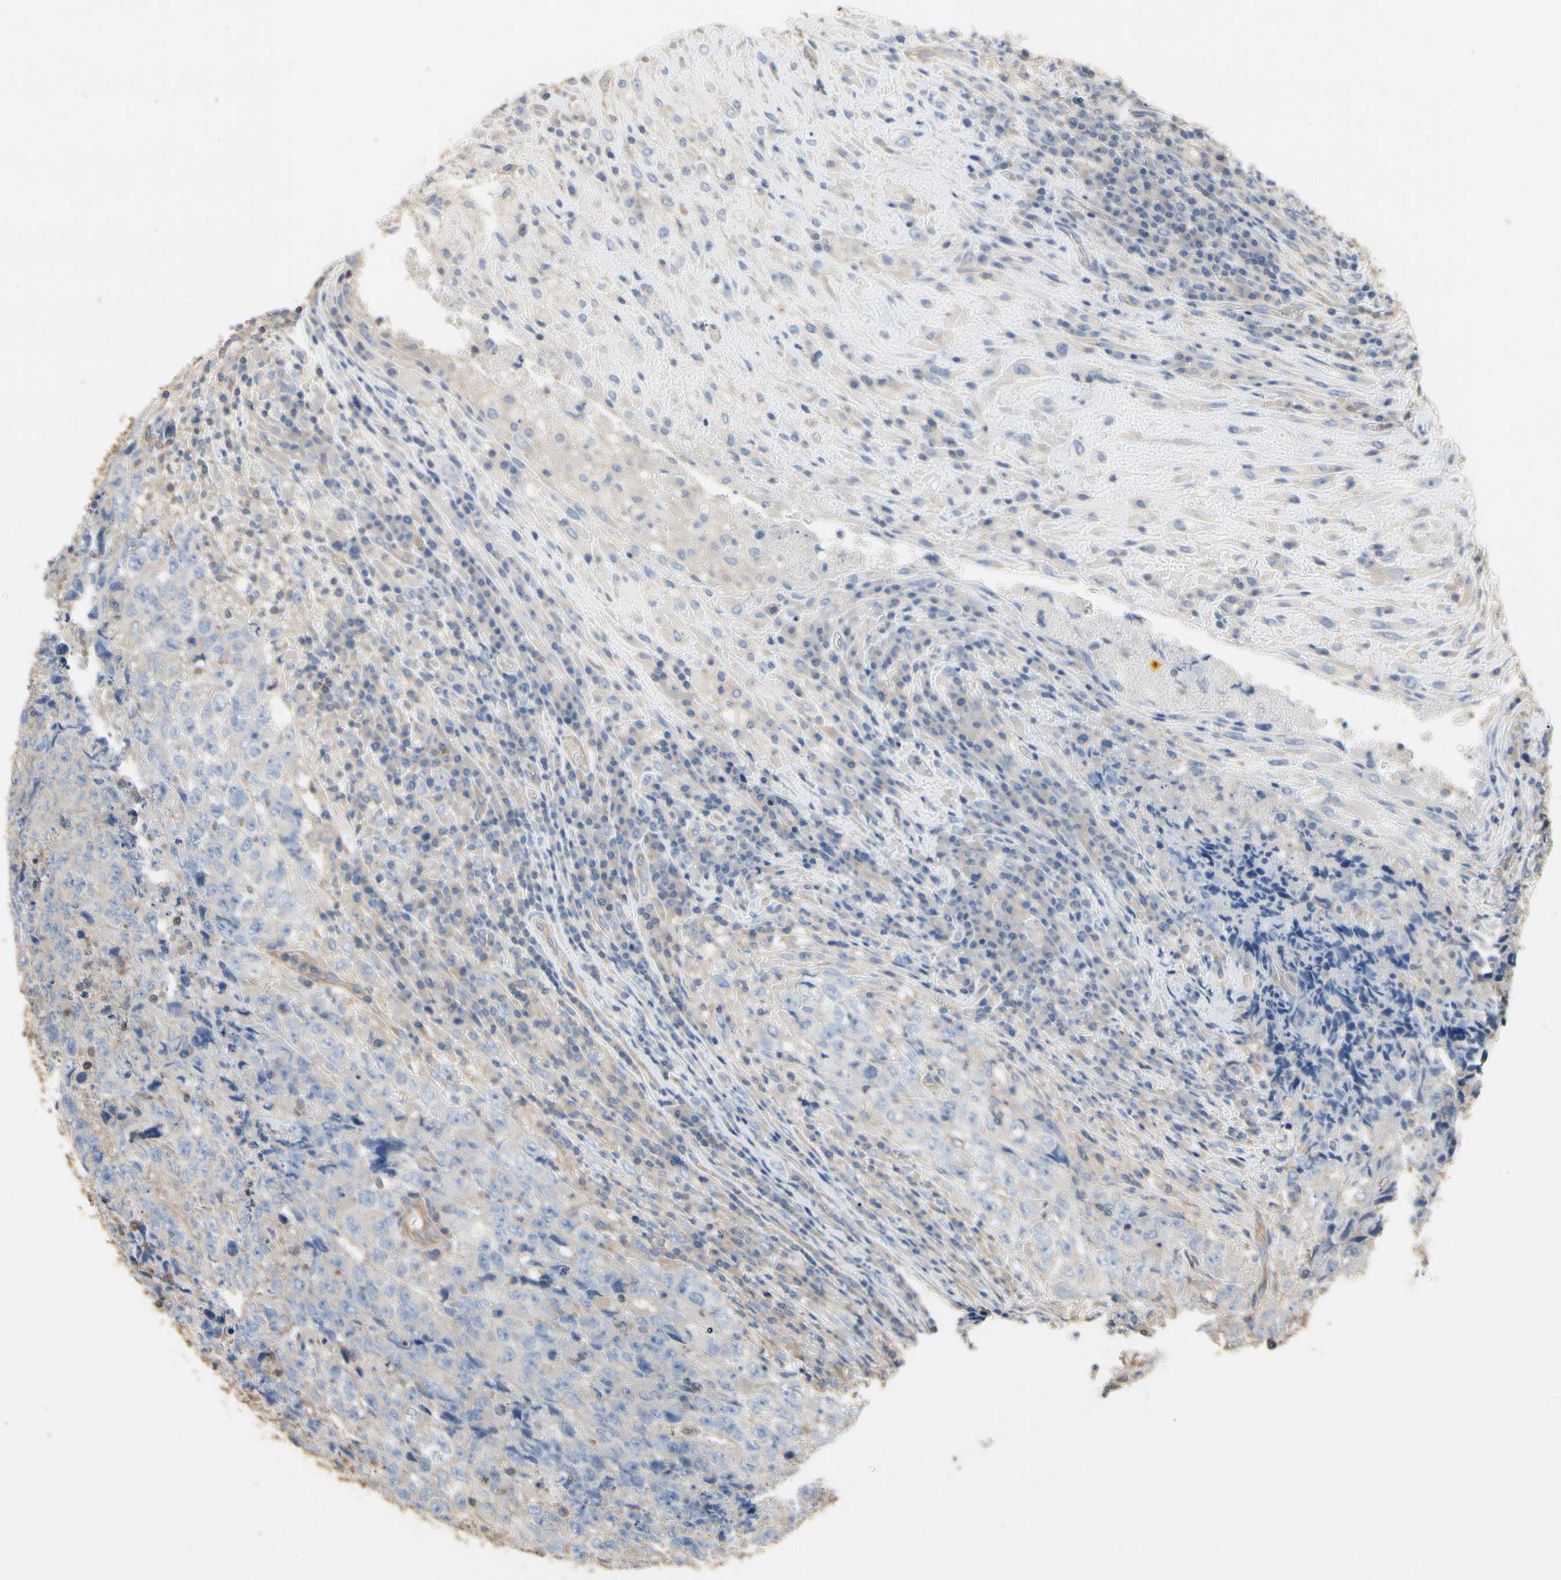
{"staining": {"intensity": "negative", "quantity": "none", "location": "none"}, "tissue": "testis cancer", "cell_type": "Tumor cells", "image_type": "cancer", "snomed": [{"axis": "morphology", "description": "Necrosis, NOS"}, {"axis": "morphology", "description": "Carcinoma, Embryonal, NOS"}, {"axis": "topography", "description": "Testis"}], "caption": "Human embryonal carcinoma (testis) stained for a protein using immunohistochemistry (IHC) demonstrates no staining in tumor cells.", "gene": "PDZK1", "patient": {"sex": "male", "age": 19}}